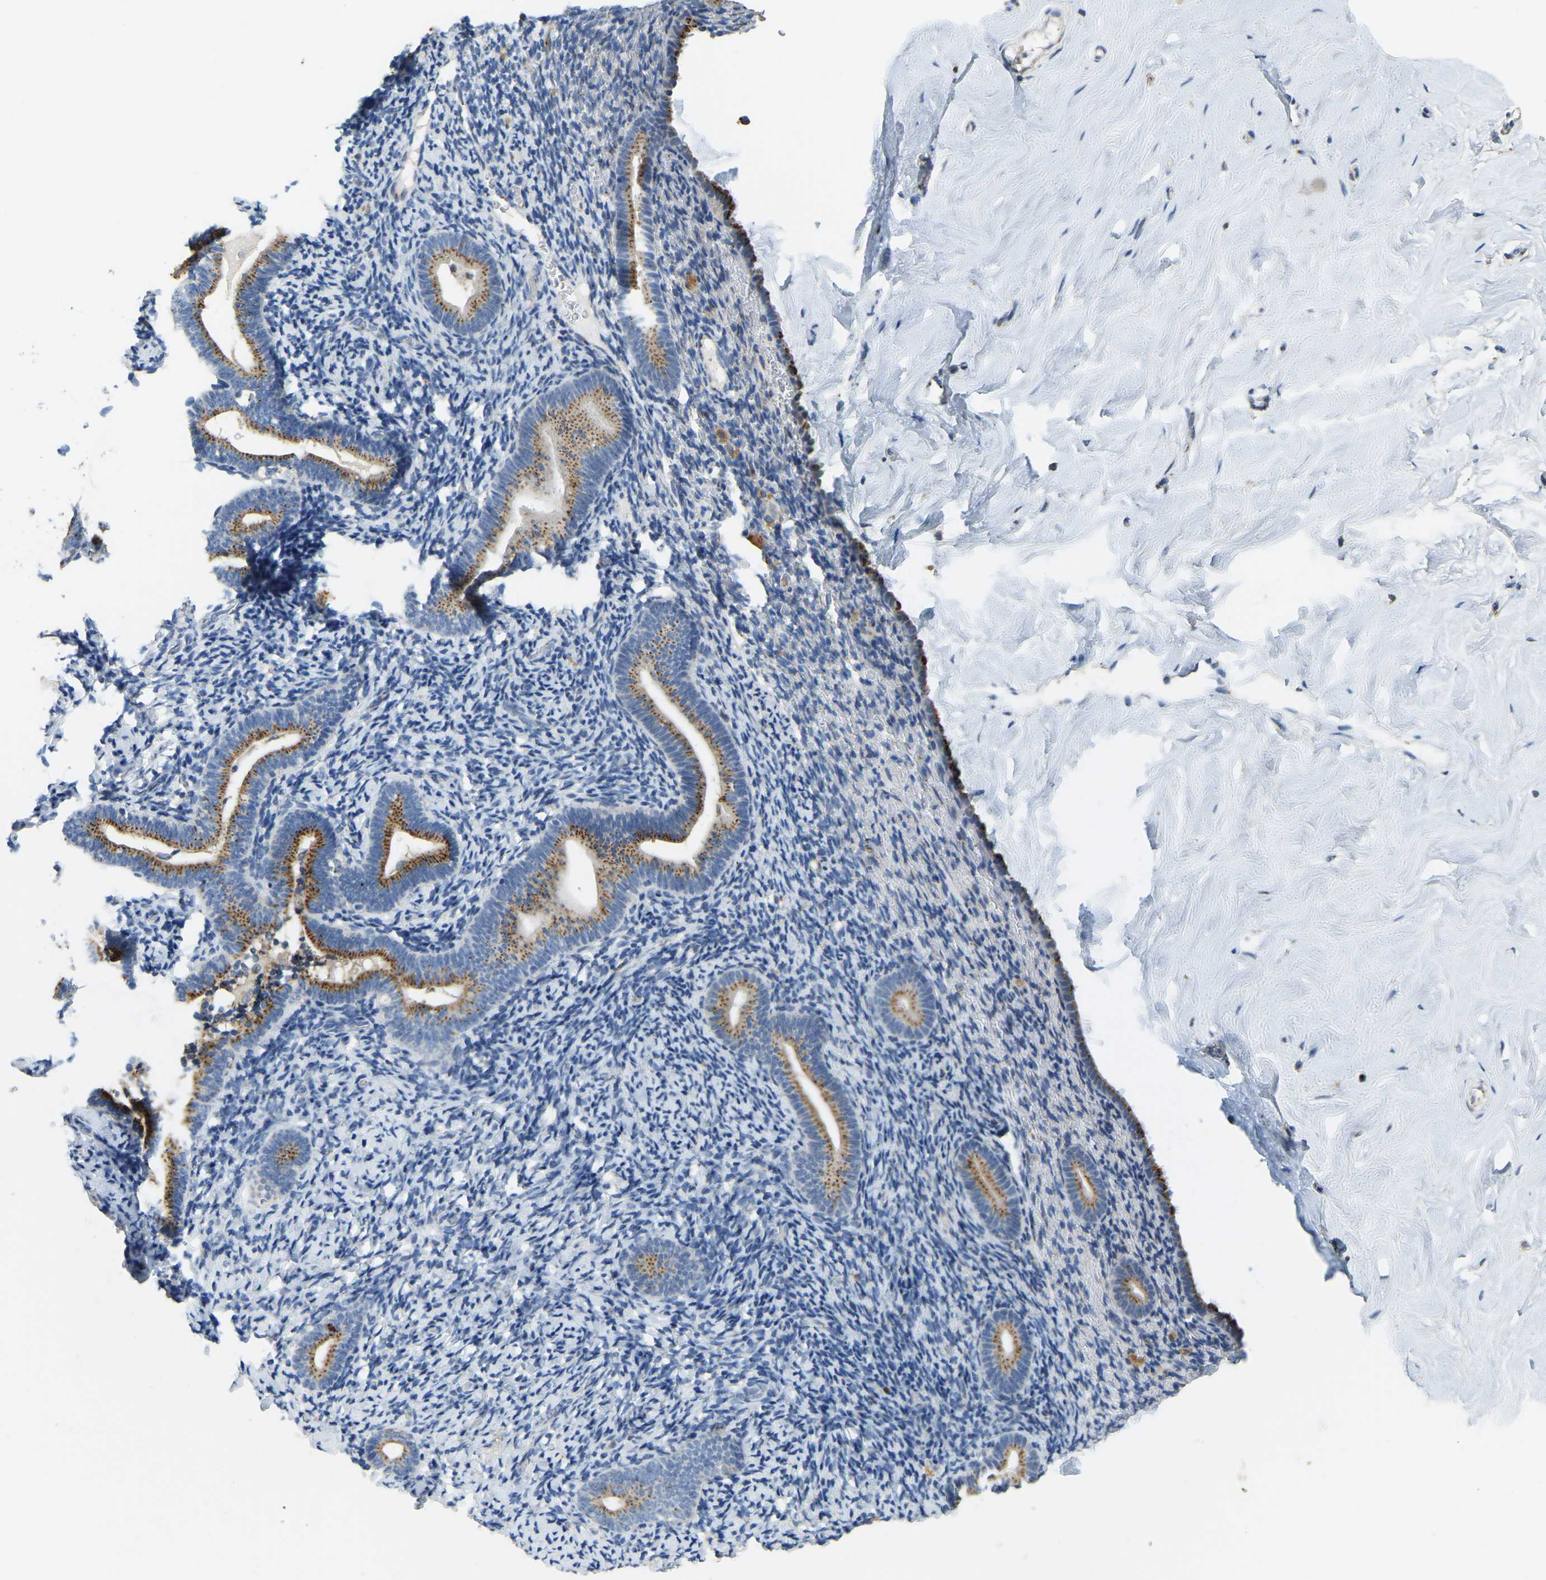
{"staining": {"intensity": "negative", "quantity": "none", "location": "none"}, "tissue": "endometrium", "cell_type": "Cells in endometrial stroma", "image_type": "normal", "snomed": [{"axis": "morphology", "description": "Normal tissue, NOS"}, {"axis": "topography", "description": "Endometrium"}], "caption": "Micrograph shows no significant protein positivity in cells in endometrial stroma of unremarkable endometrium.", "gene": "FAM174A", "patient": {"sex": "female", "age": 51}}